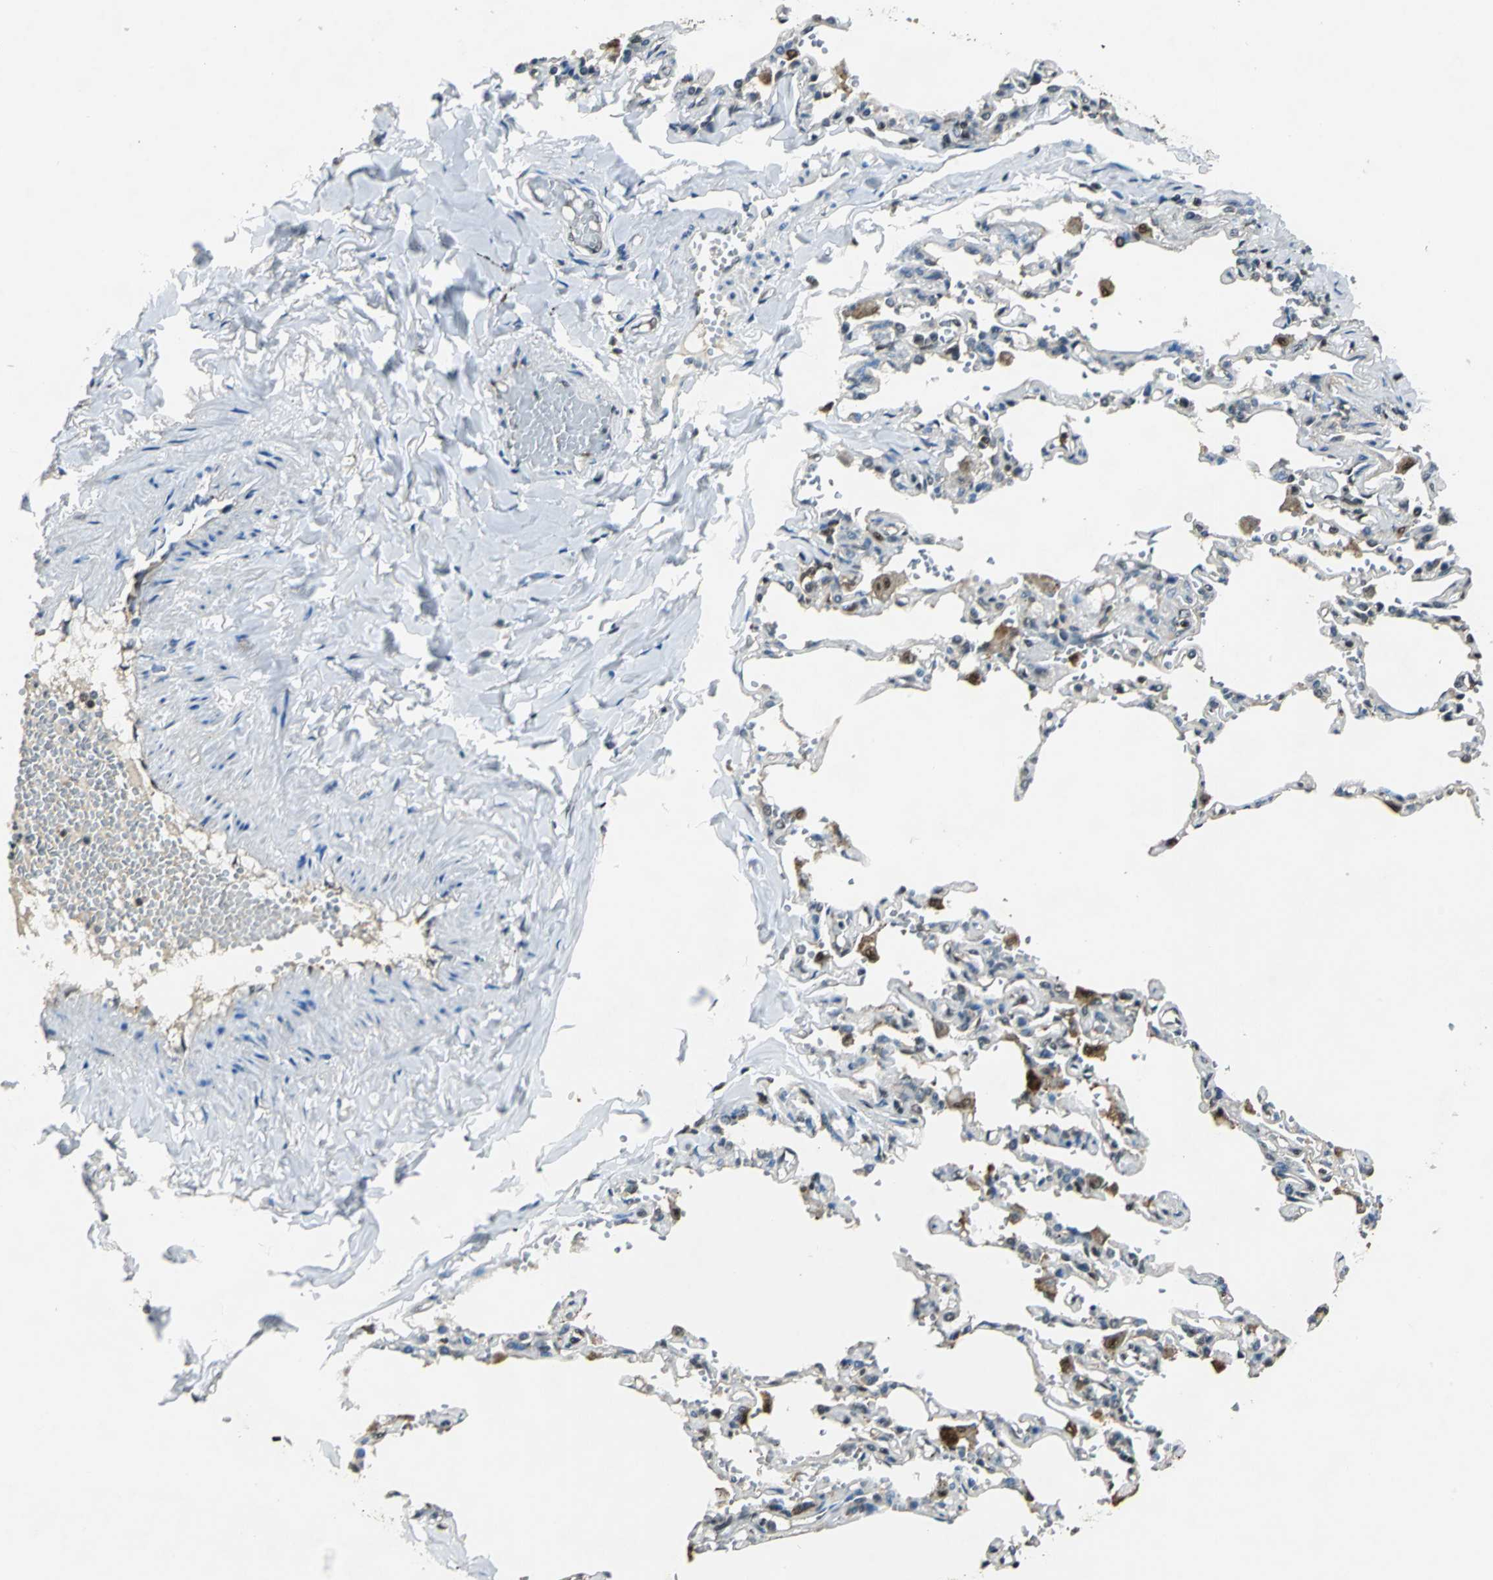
{"staining": {"intensity": "weak", "quantity": "25%-75%", "location": "cytoplasmic/membranous"}, "tissue": "lung", "cell_type": "Alveolar cells", "image_type": "normal", "snomed": [{"axis": "morphology", "description": "Normal tissue, NOS"}, {"axis": "topography", "description": "Lung"}], "caption": "High-power microscopy captured an immunohistochemistry (IHC) histopathology image of unremarkable lung, revealing weak cytoplasmic/membranous expression in approximately 25%-75% of alveolar cells.", "gene": "PPP1R13L", "patient": {"sex": "male", "age": 21}}